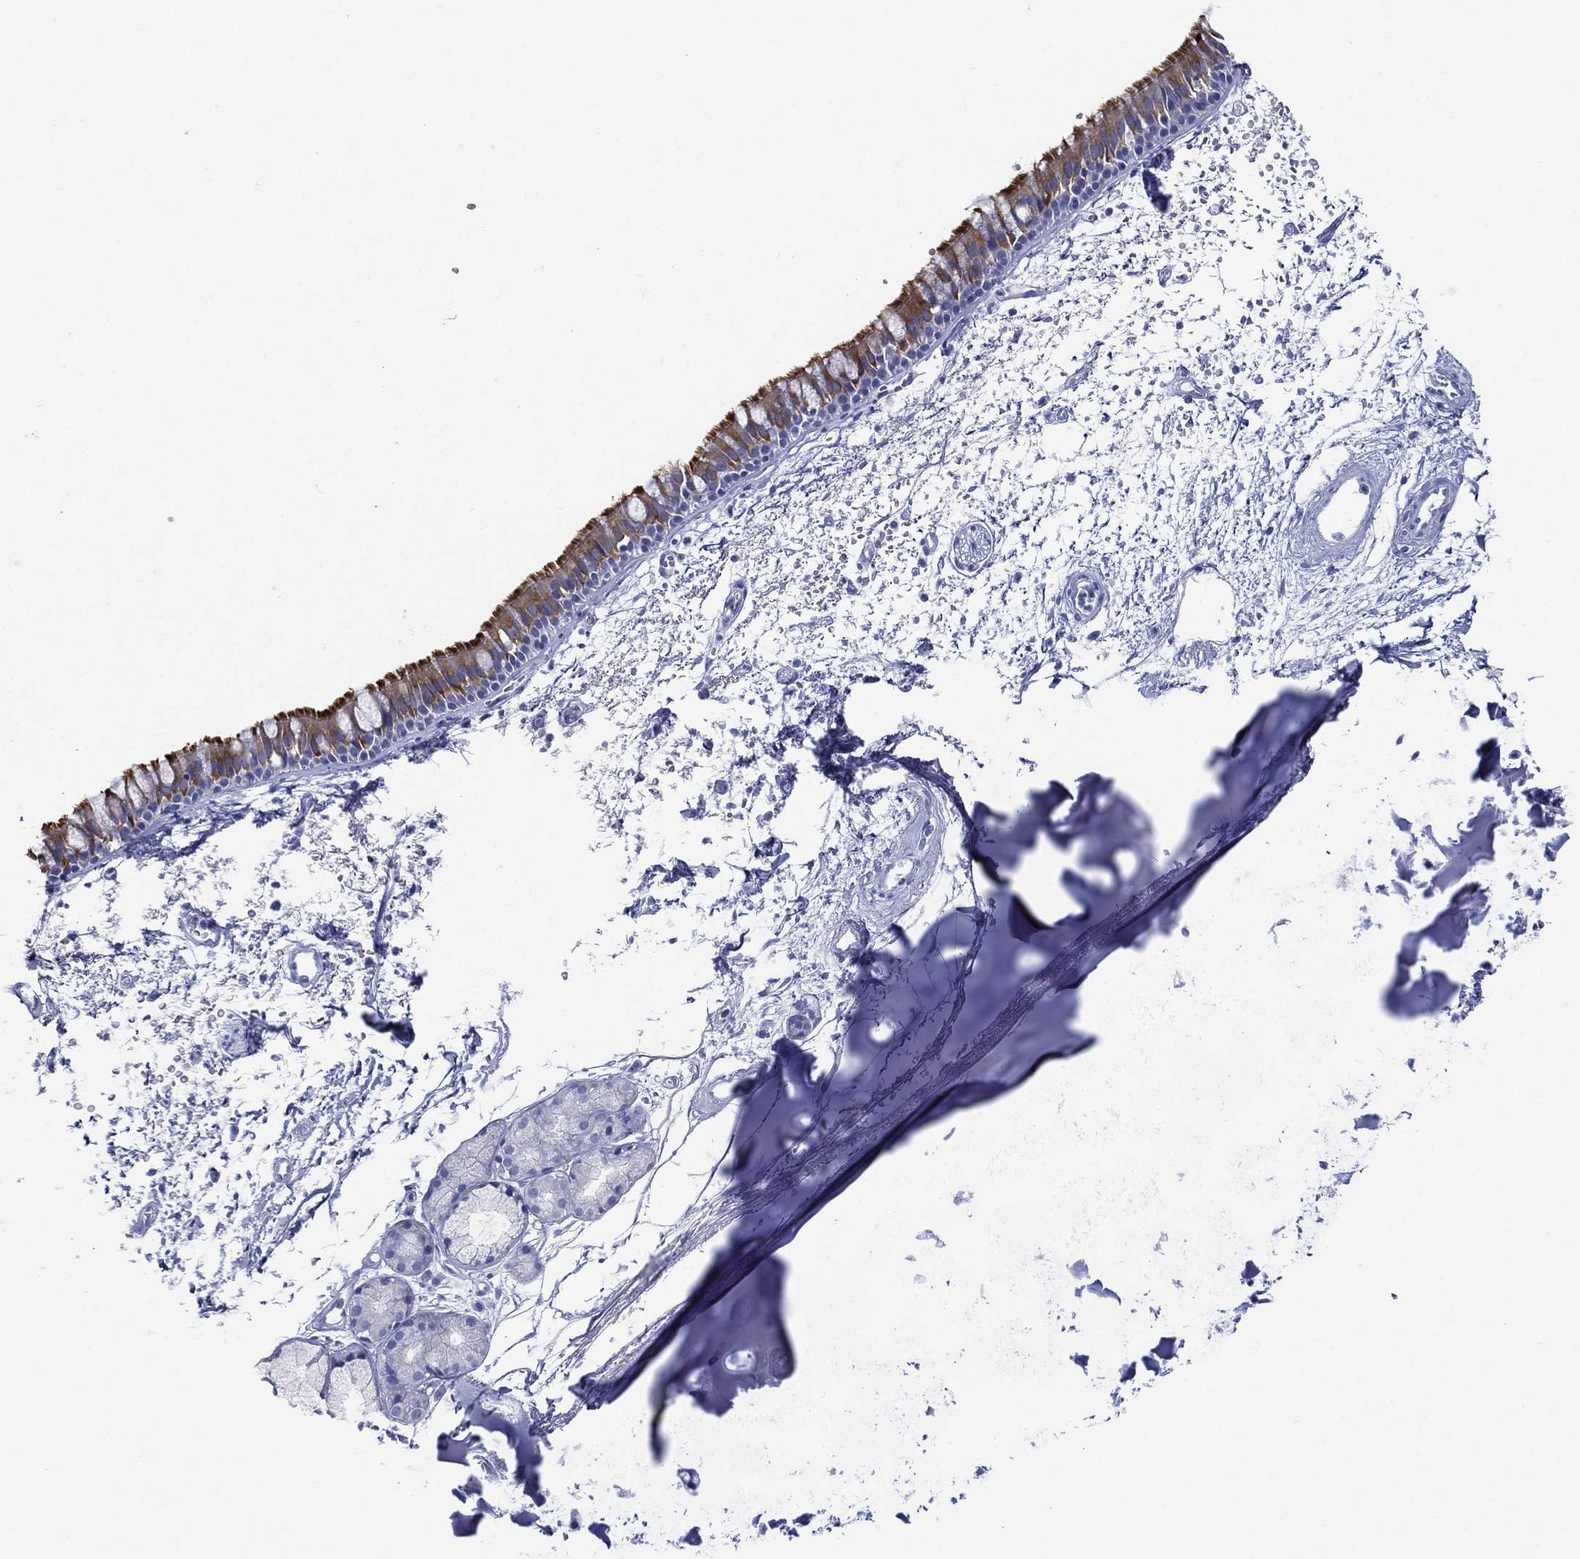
{"staining": {"intensity": "strong", "quantity": "25%-75%", "location": "cytoplasmic/membranous"}, "tissue": "bronchus", "cell_type": "Respiratory epithelial cells", "image_type": "normal", "snomed": [{"axis": "morphology", "description": "Normal tissue, NOS"}, {"axis": "topography", "description": "Cartilage tissue"}, {"axis": "topography", "description": "Bronchus"}], "caption": "Bronchus stained with immunohistochemistry demonstrates strong cytoplasmic/membranous positivity in approximately 25%-75% of respiratory epithelial cells.", "gene": "RSPH4A", "patient": {"sex": "male", "age": 66}}